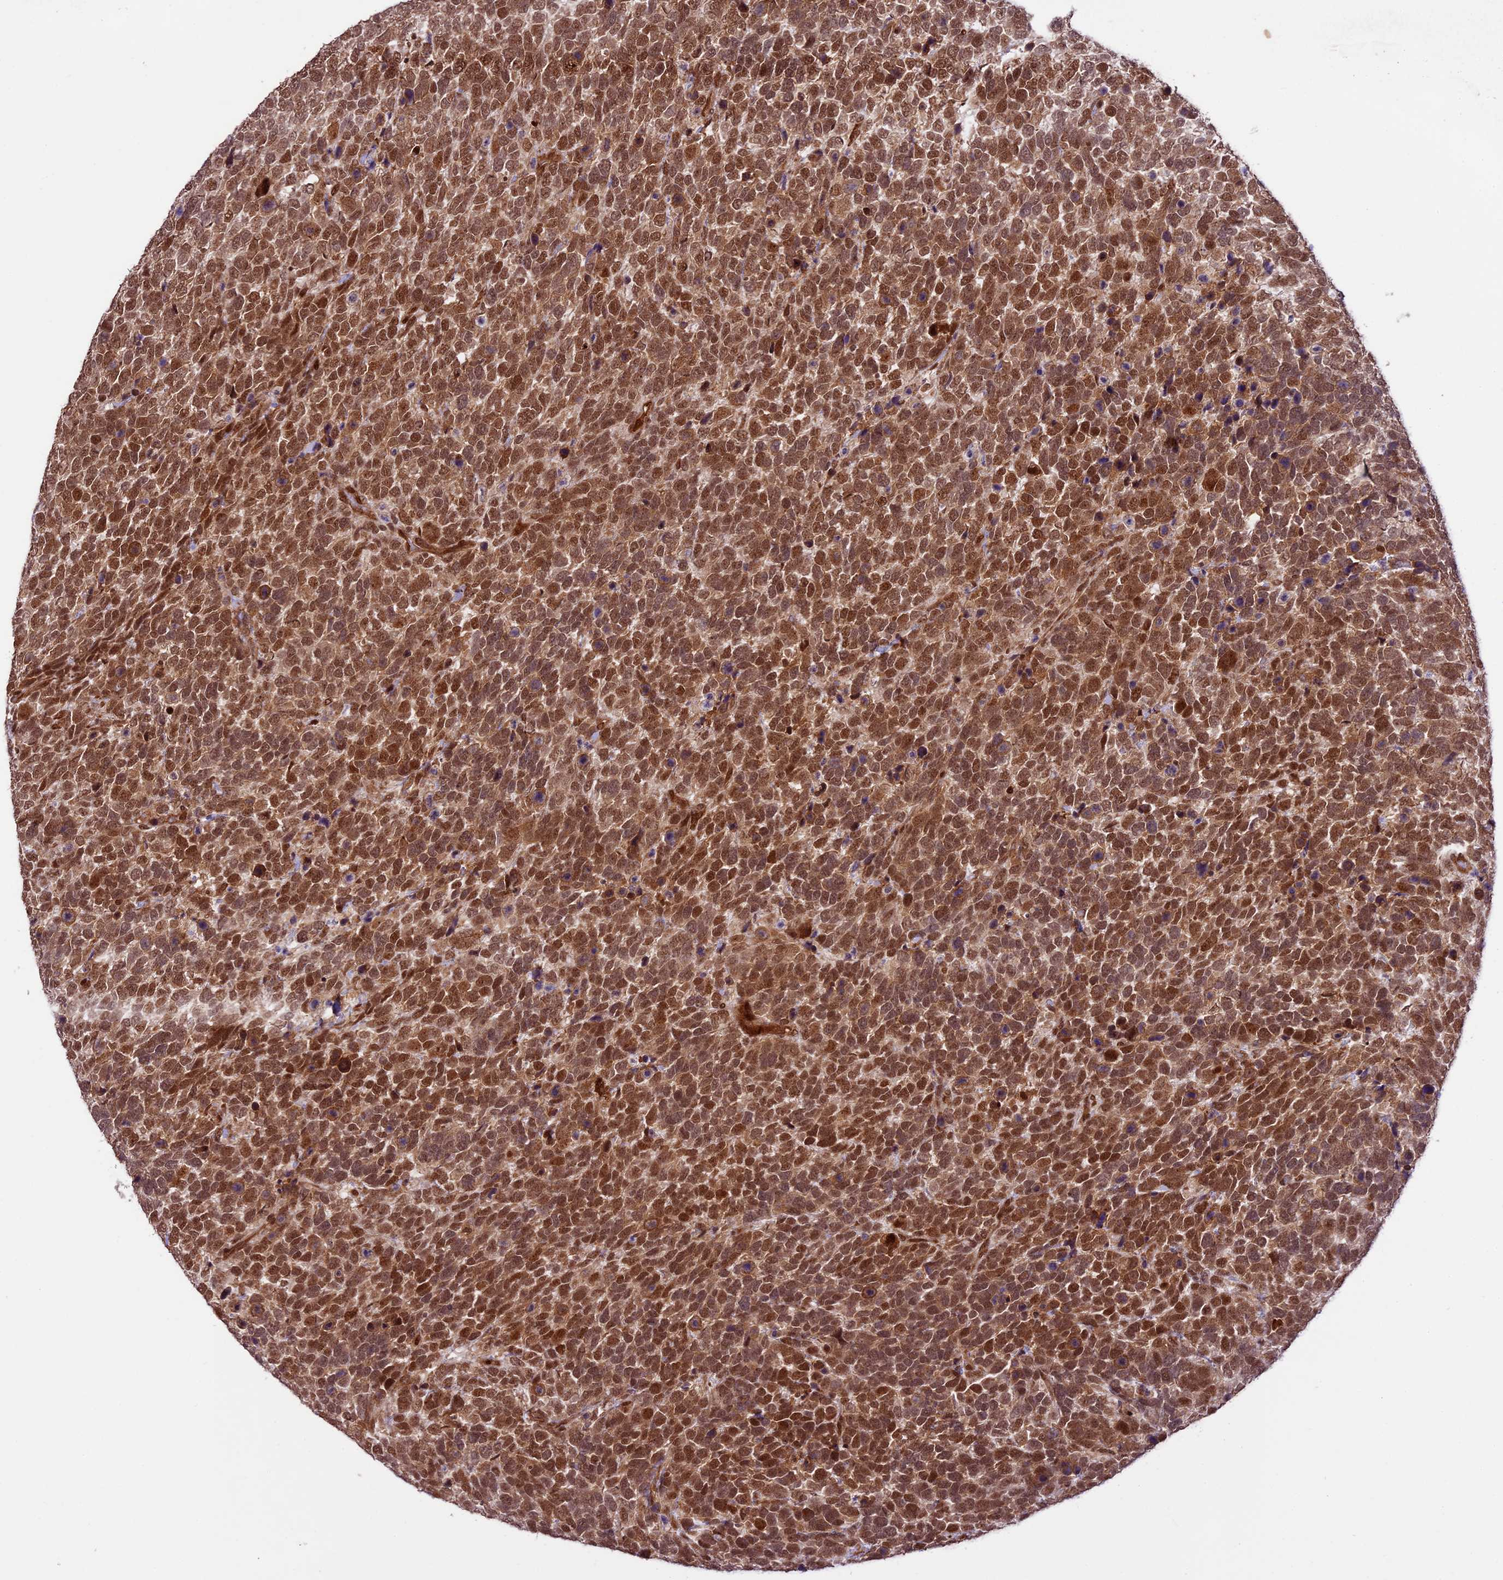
{"staining": {"intensity": "moderate", "quantity": ">75%", "location": "cytoplasmic/membranous,nuclear"}, "tissue": "urothelial cancer", "cell_type": "Tumor cells", "image_type": "cancer", "snomed": [{"axis": "morphology", "description": "Urothelial carcinoma, High grade"}, {"axis": "topography", "description": "Urinary bladder"}], "caption": "Immunohistochemistry photomicrograph of human urothelial carcinoma (high-grade) stained for a protein (brown), which reveals medium levels of moderate cytoplasmic/membranous and nuclear staining in about >75% of tumor cells.", "gene": "DHX38", "patient": {"sex": "female", "age": 82}}